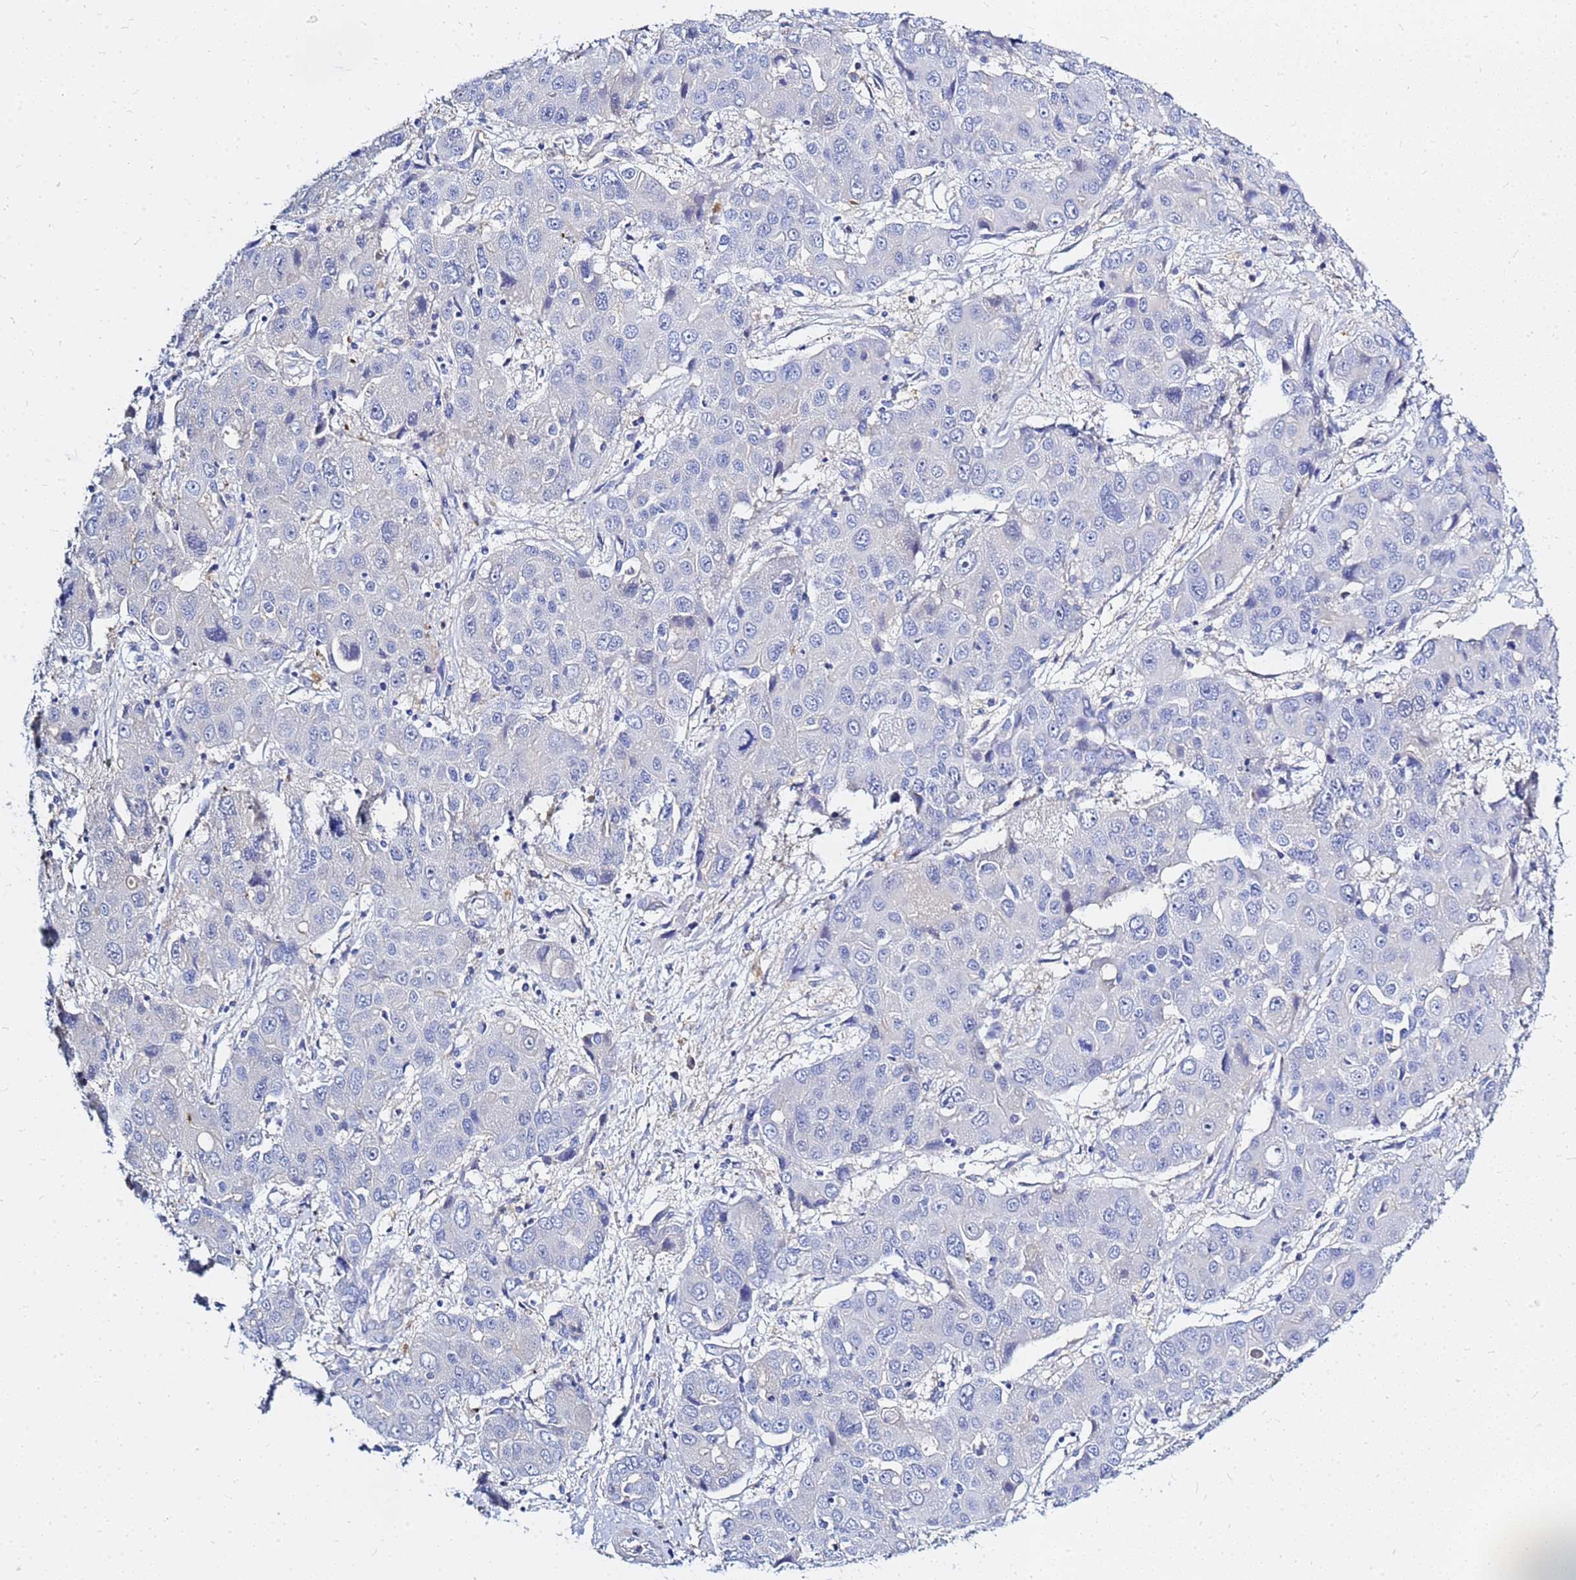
{"staining": {"intensity": "negative", "quantity": "none", "location": "none"}, "tissue": "liver cancer", "cell_type": "Tumor cells", "image_type": "cancer", "snomed": [{"axis": "morphology", "description": "Cholangiocarcinoma"}, {"axis": "topography", "description": "Liver"}], "caption": "An image of liver cancer stained for a protein reveals no brown staining in tumor cells. (Stains: DAB (3,3'-diaminobenzidine) IHC with hematoxylin counter stain, Microscopy: brightfield microscopy at high magnification).", "gene": "ZNF552", "patient": {"sex": "male", "age": 67}}